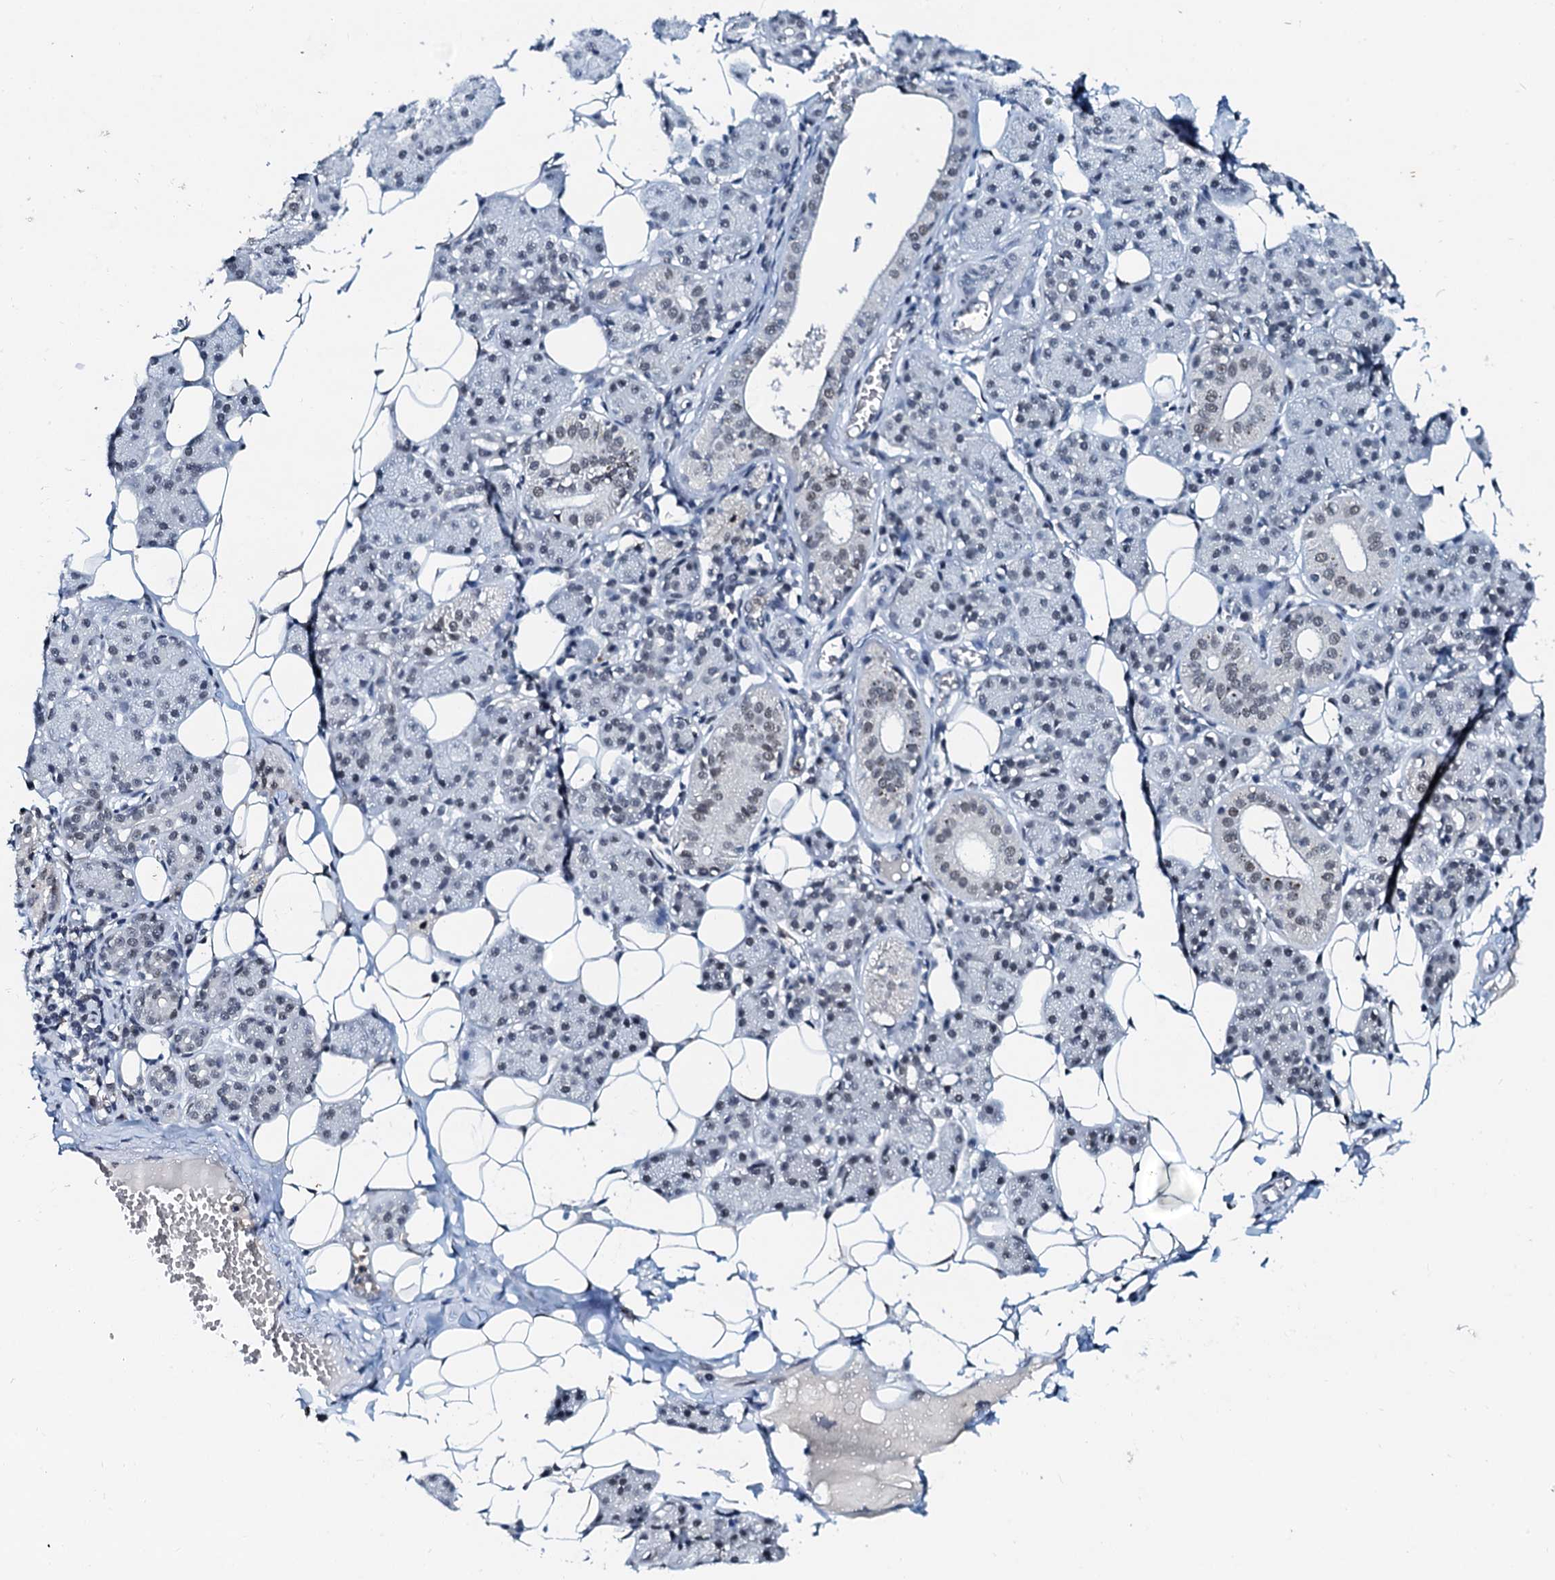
{"staining": {"intensity": "moderate", "quantity": "<25%", "location": "cytoplasmic/membranous,nuclear"}, "tissue": "salivary gland", "cell_type": "Glandular cells", "image_type": "normal", "snomed": [{"axis": "morphology", "description": "Normal tissue, NOS"}, {"axis": "topography", "description": "Salivary gland"}], "caption": "A high-resolution micrograph shows IHC staining of unremarkable salivary gland, which exhibits moderate cytoplasmic/membranous,nuclear positivity in approximately <25% of glandular cells.", "gene": "SNRPD1", "patient": {"sex": "female", "age": 33}}